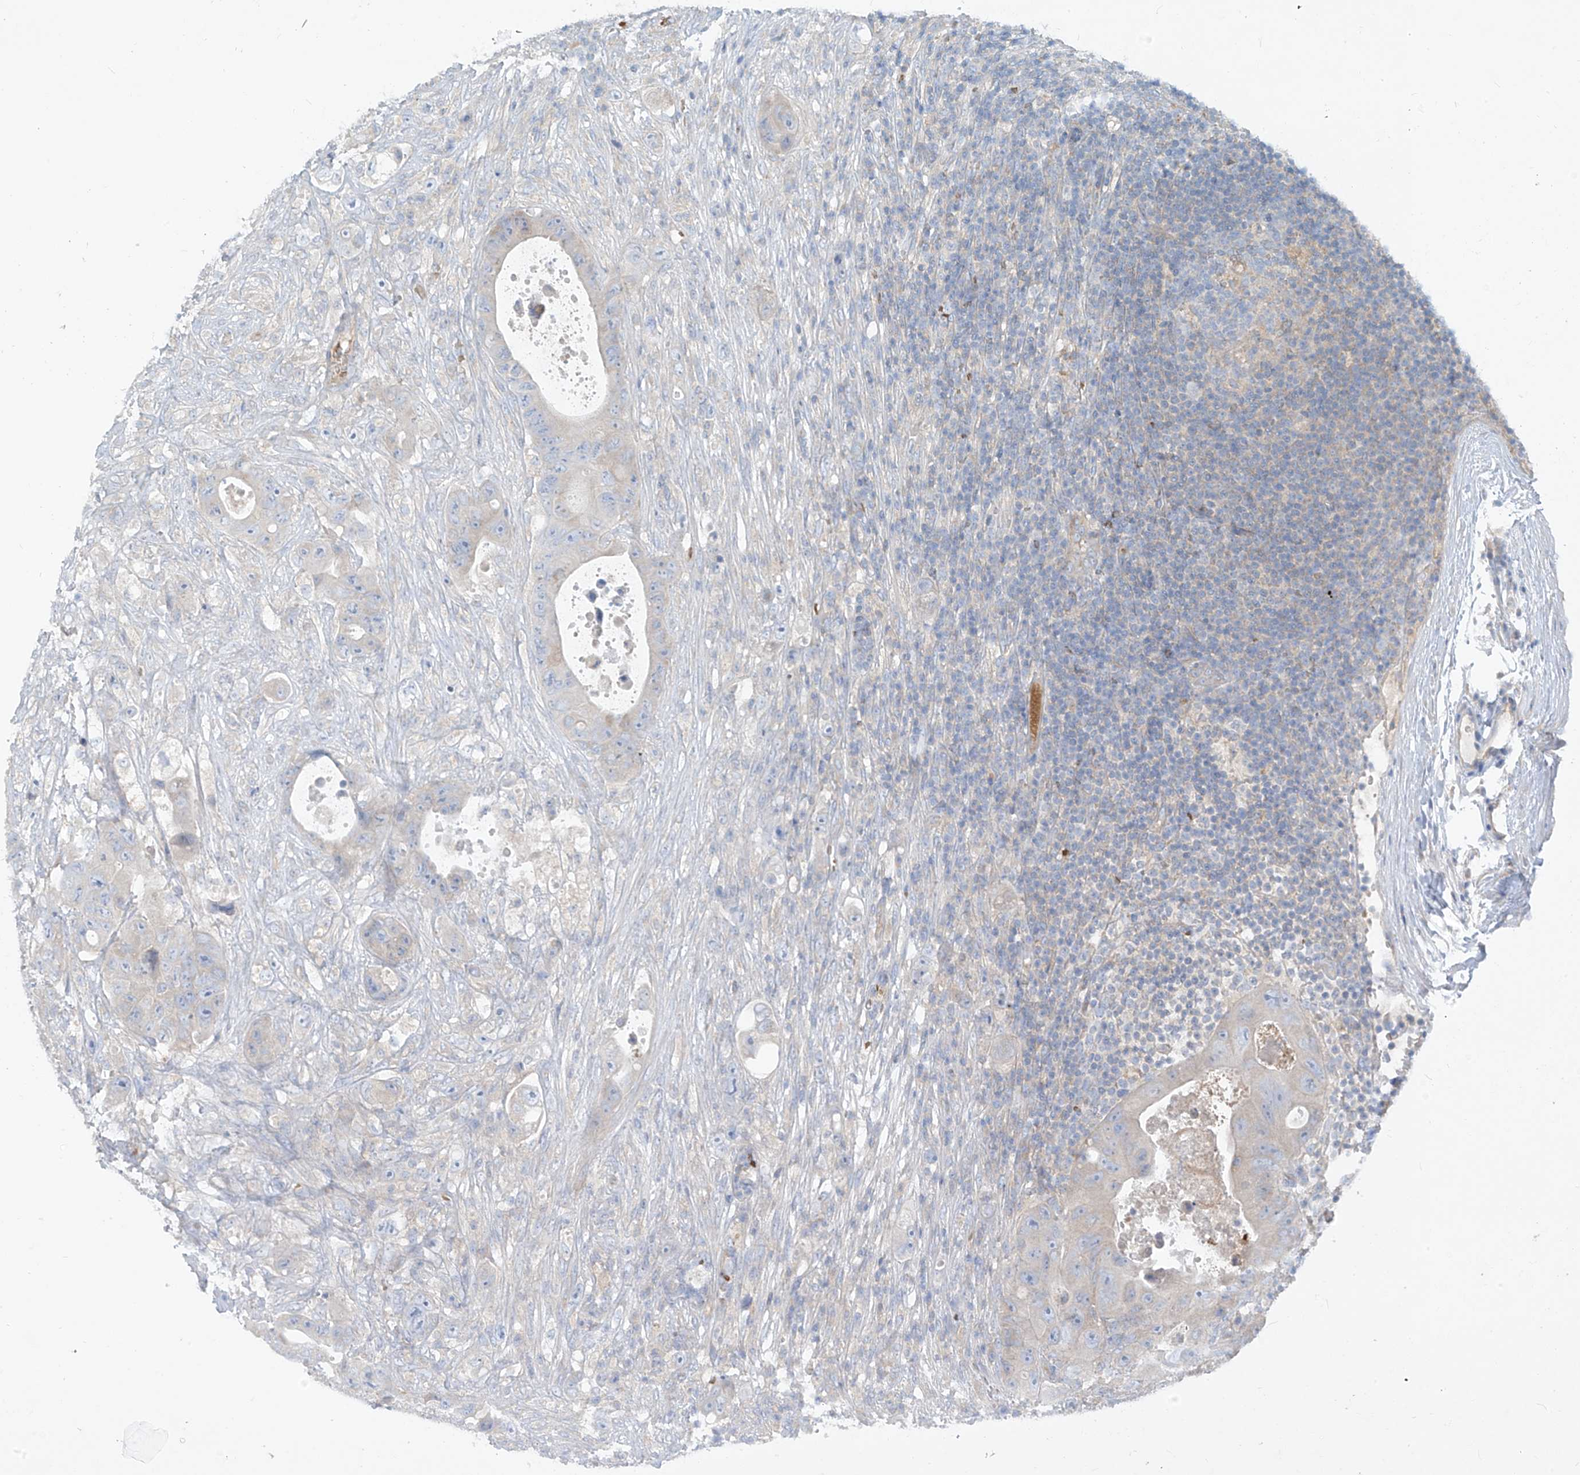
{"staining": {"intensity": "weak", "quantity": "<25%", "location": "cytoplasmic/membranous"}, "tissue": "colorectal cancer", "cell_type": "Tumor cells", "image_type": "cancer", "snomed": [{"axis": "morphology", "description": "Adenocarcinoma, NOS"}, {"axis": "topography", "description": "Colon"}], "caption": "Human colorectal cancer stained for a protein using IHC demonstrates no staining in tumor cells.", "gene": "DGKQ", "patient": {"sex": "female", "age": 46}}